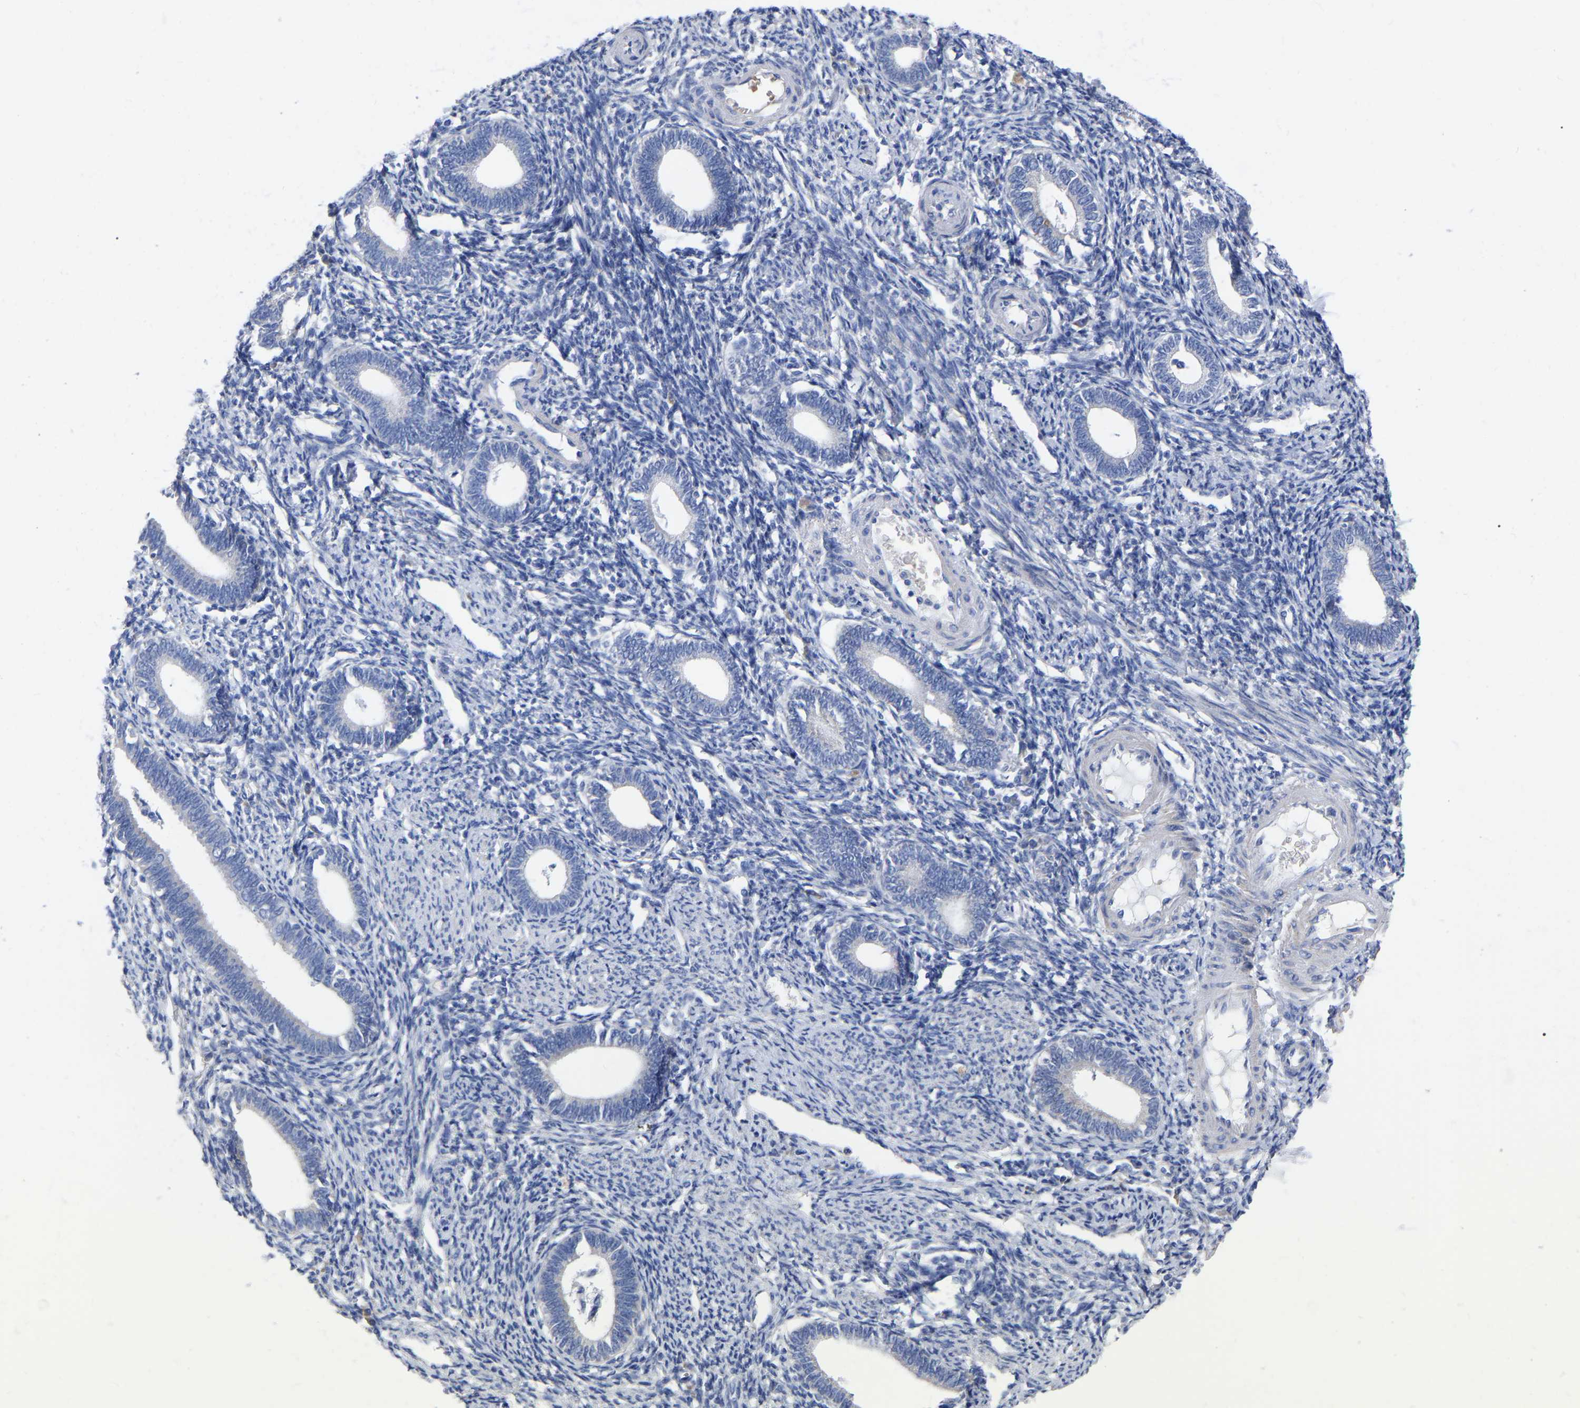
{"staining": {"intensity": "negative", "quantity": "none", "location": "none"}, "tissue": "endometrium", "cell_type": "Cells in endometrial stroma", "image_type": "normal", "snomed": [{"axis": "morphology", "description": "Normal tissue, NOS"}, {"axis": "topography", "description": "Endometrium"}], "caption": "IHC image of unremarkable endometrium: human endometrium stained with DAB (3,3'-diaminobenzidine) demonstrates no significant protein positivity in cells in endometrial stroma. (DAB IHC, high magnification).", "gene": "GDF3", "patient": {"sex": "female", "age": 41}}